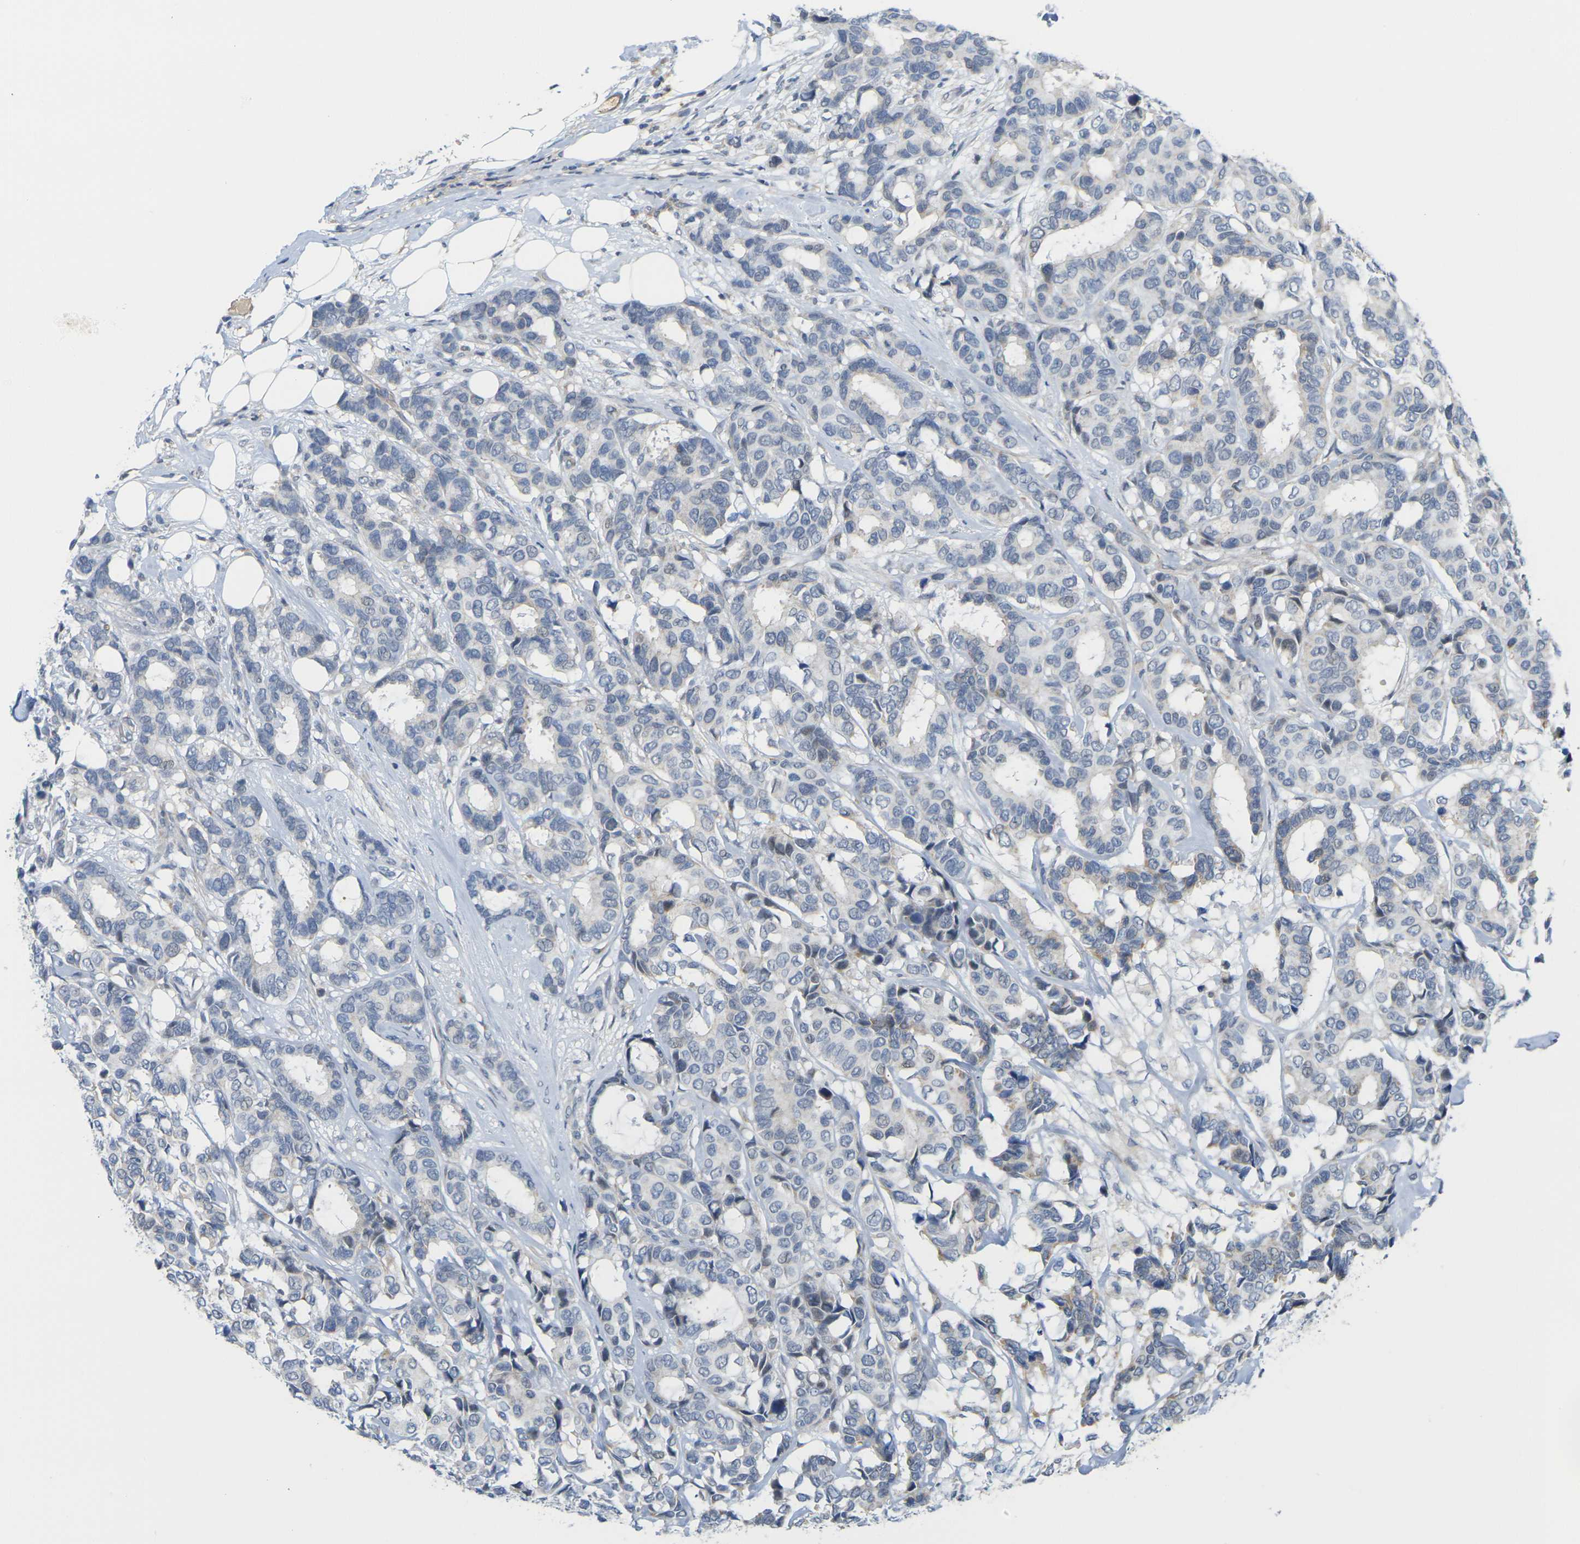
{"staining": {"intensity": "negative", "quantity": "none", "location": "none"}, "tissue": "breast cancer", "cell_type": "Tumor cells", "image_type": "cancer", "snomed": [{"axis": "morphology", "description": "Duct carcinoma"}, {"axis": "topography", "description": "Breast"}], "caption": "A photomicrograph of human breast intraductal carcinoma is negative for staining in tumor cells.", "gene": "OTOF", "patient": {"sex": "female", "age": 87}}